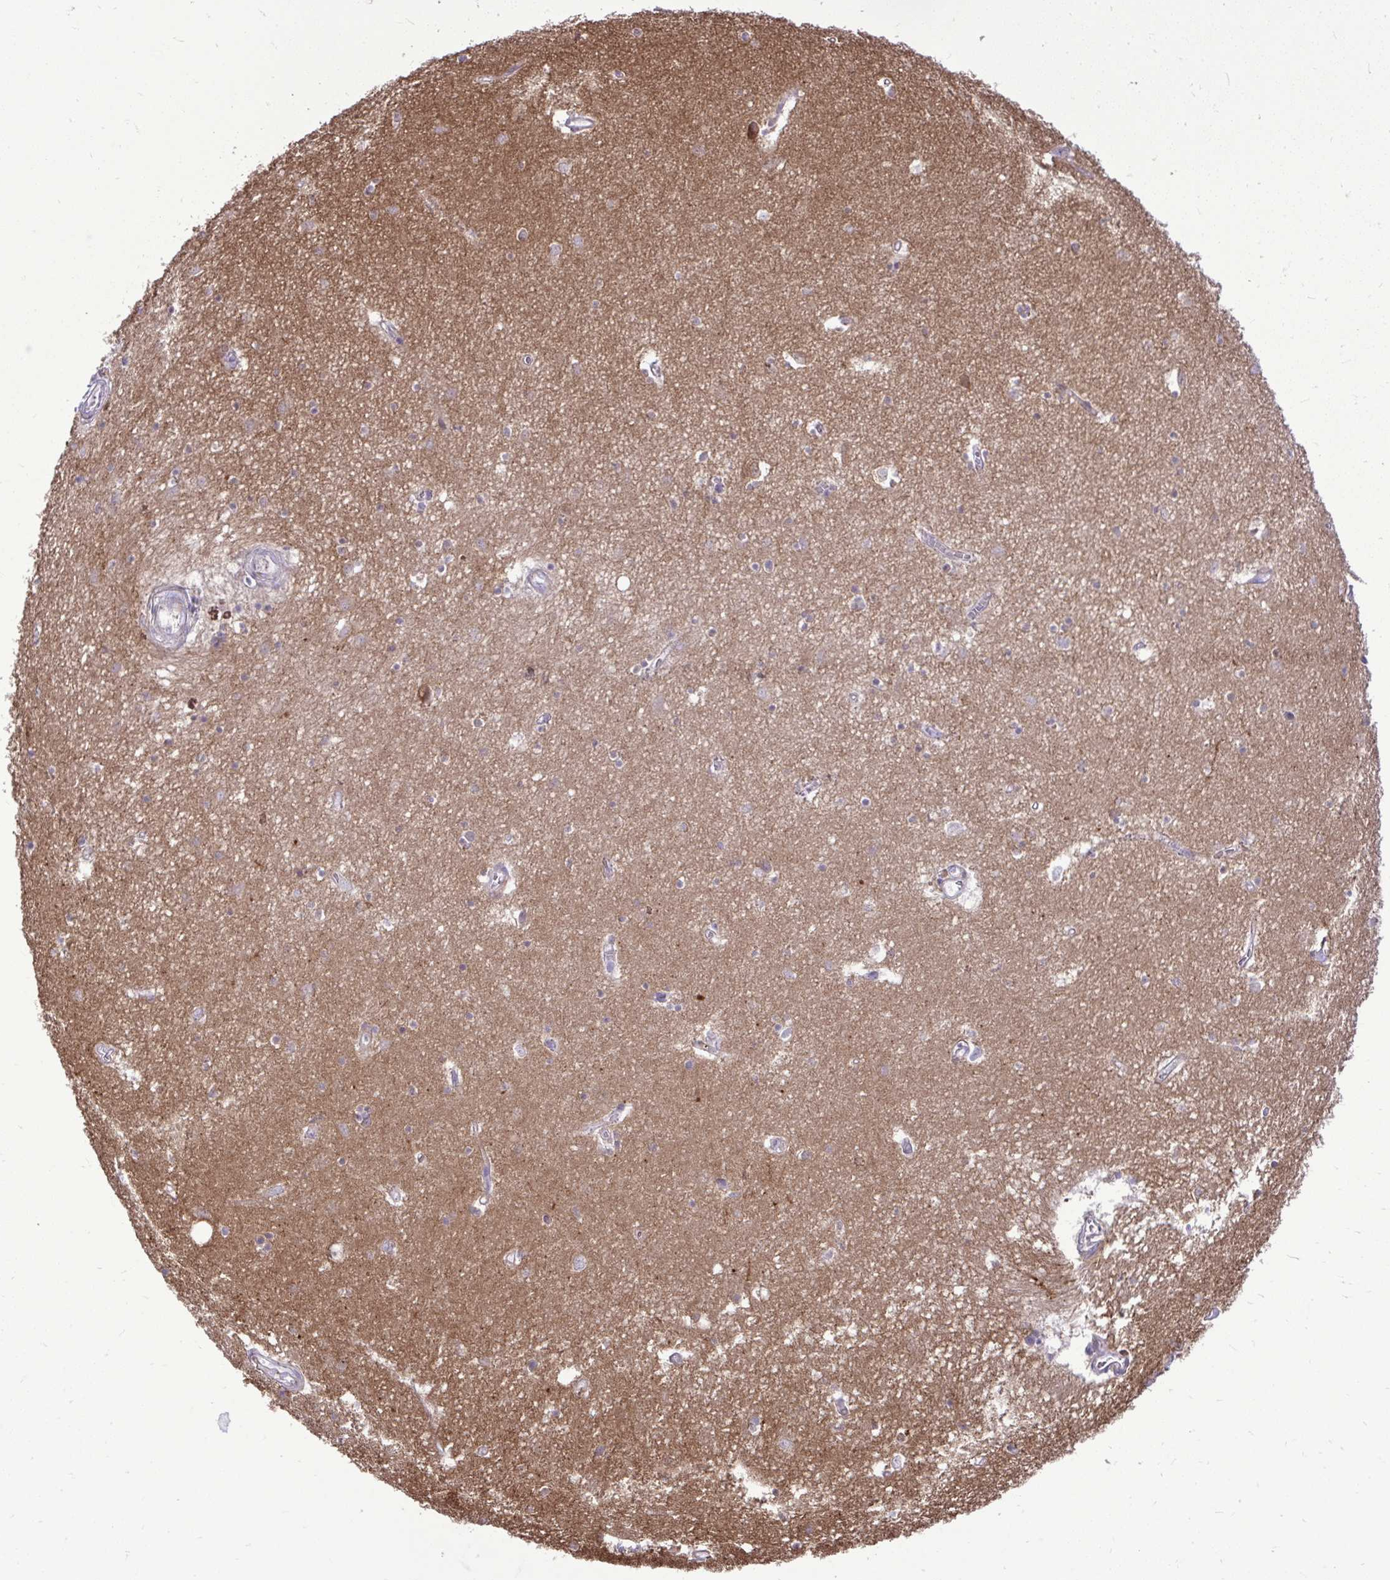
{"staining": {"intensity": "negative", "quantity": "none", "location": "none"}, "tissue": "hippocampus", "cell_type": "Glial cells", "image_type": "normal", "snomed": [{"axis": "morphology", "description": "Normal tissue, NOS"}, {"axis": "topography", "description": "Hippocampus"}], "caption": "There is no significant expression in glial cells of hippocampus. The staining was performed using DAB (3,3'-diaminobenzidine) to visualize the protein expression in brown, while the nuclei were stained in blue with hematoxylin (Magnification: 20x).", "gene": "PAIP2", "patient": {"sex": "female", "age": 64}}